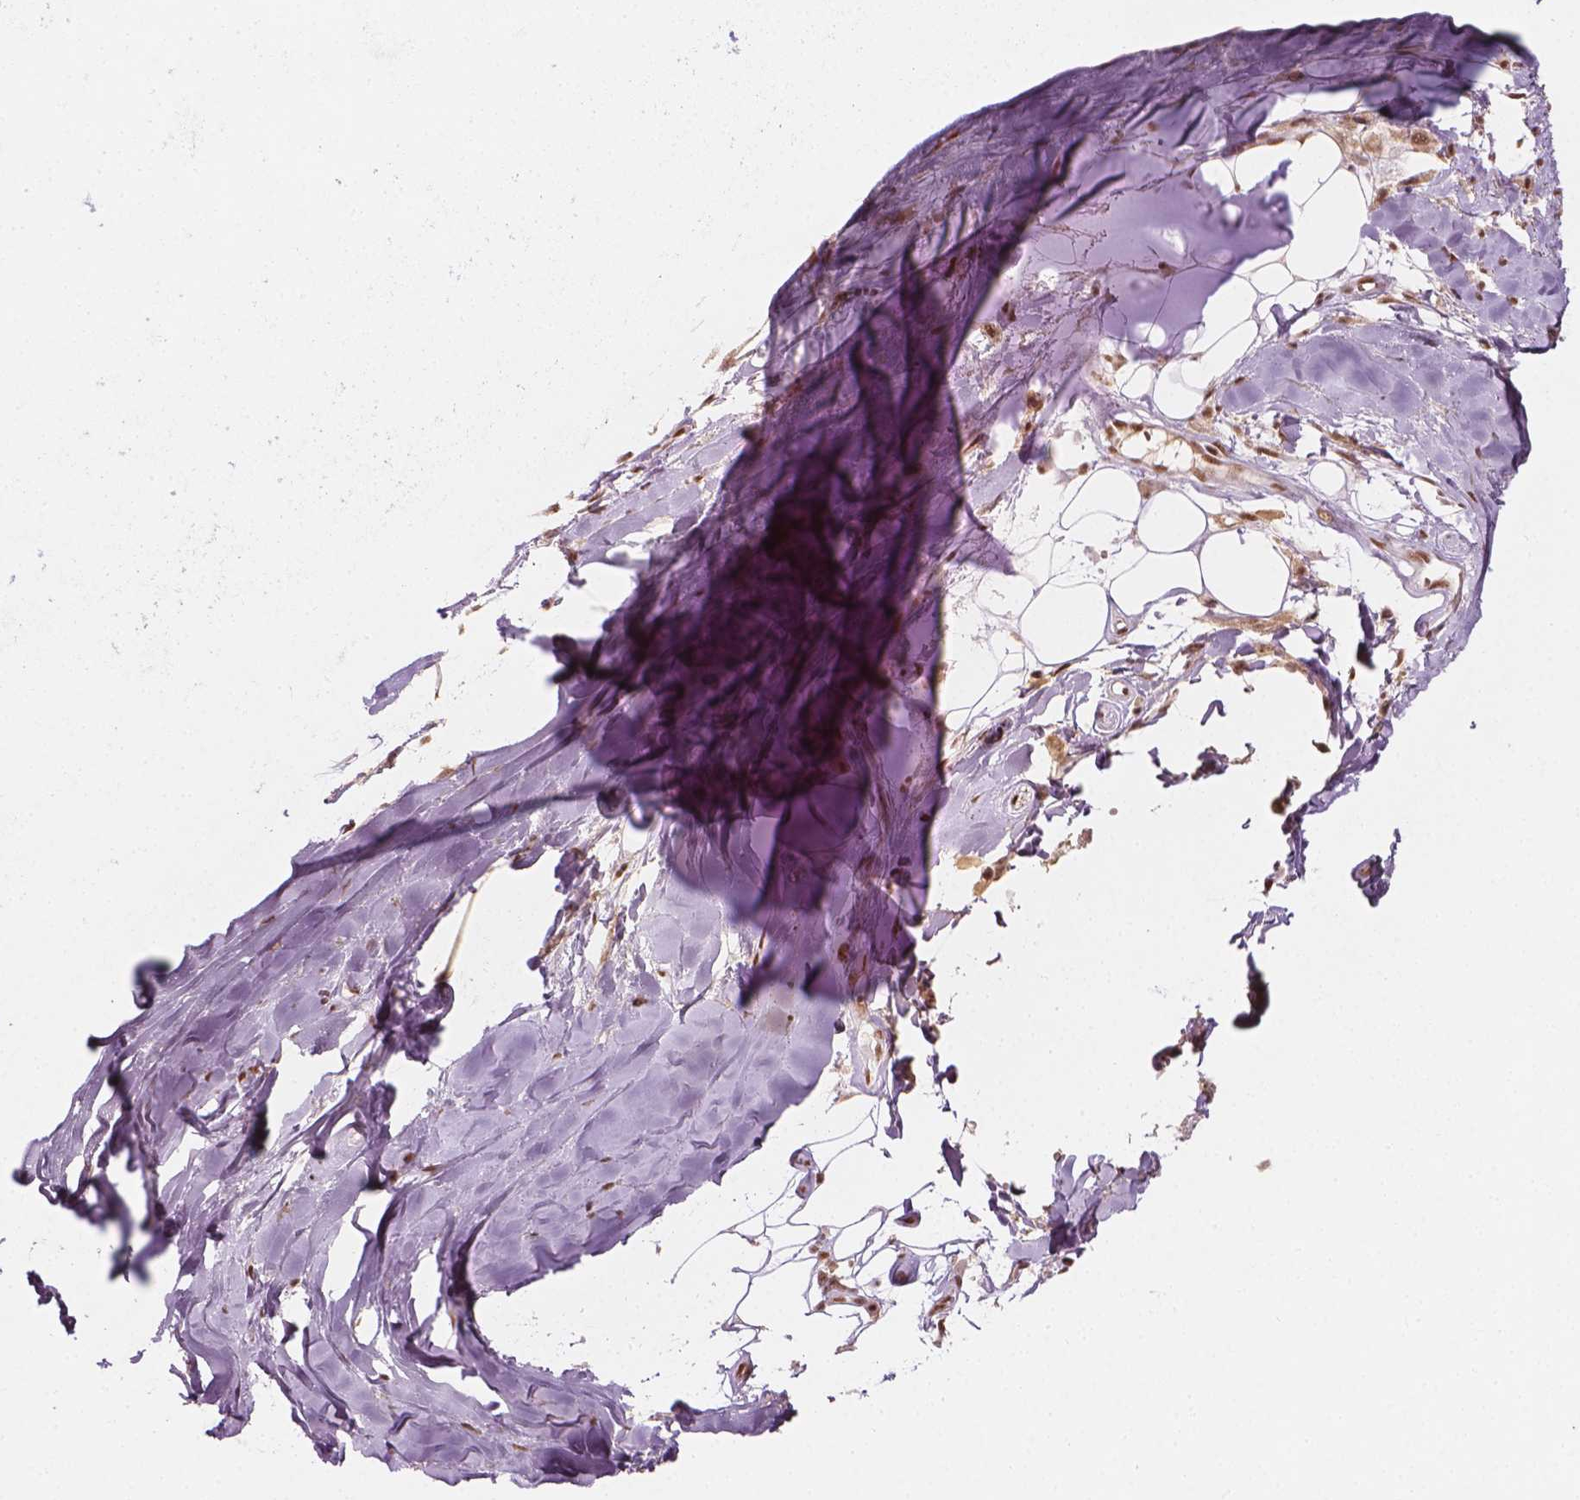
{"staining": {"intensity": "moderate", "quantity": ">75%", "location": "nuclear"}, "tissue": "adipose tissue", "cell_type": "Adipocytes", "image_type": "normal", "snomed": [{"axis": "morphology", "description": "Normal tissue, NOS"}, {"axis": "morphology", "description": "Squamous cell carcinoma, NOS"}, {"axis": "topography", "description": "Cartilage tissue"}, {"axis": "topography", "description": "Bronchus"}, {"axis": "topography", "description": "Lung"}], "caption": "Immunohistochemical staining of unremarkable adipose tissue demonstrates medium levels of moderate nuclear staining in about >75% of adipocytes. (Stains: DAB in brown, nuclei in blue, Microscopy: brightfield microscopy at high magnification).", "gene": "ELF2", "patient": {"sex": "male", "age": 66}}